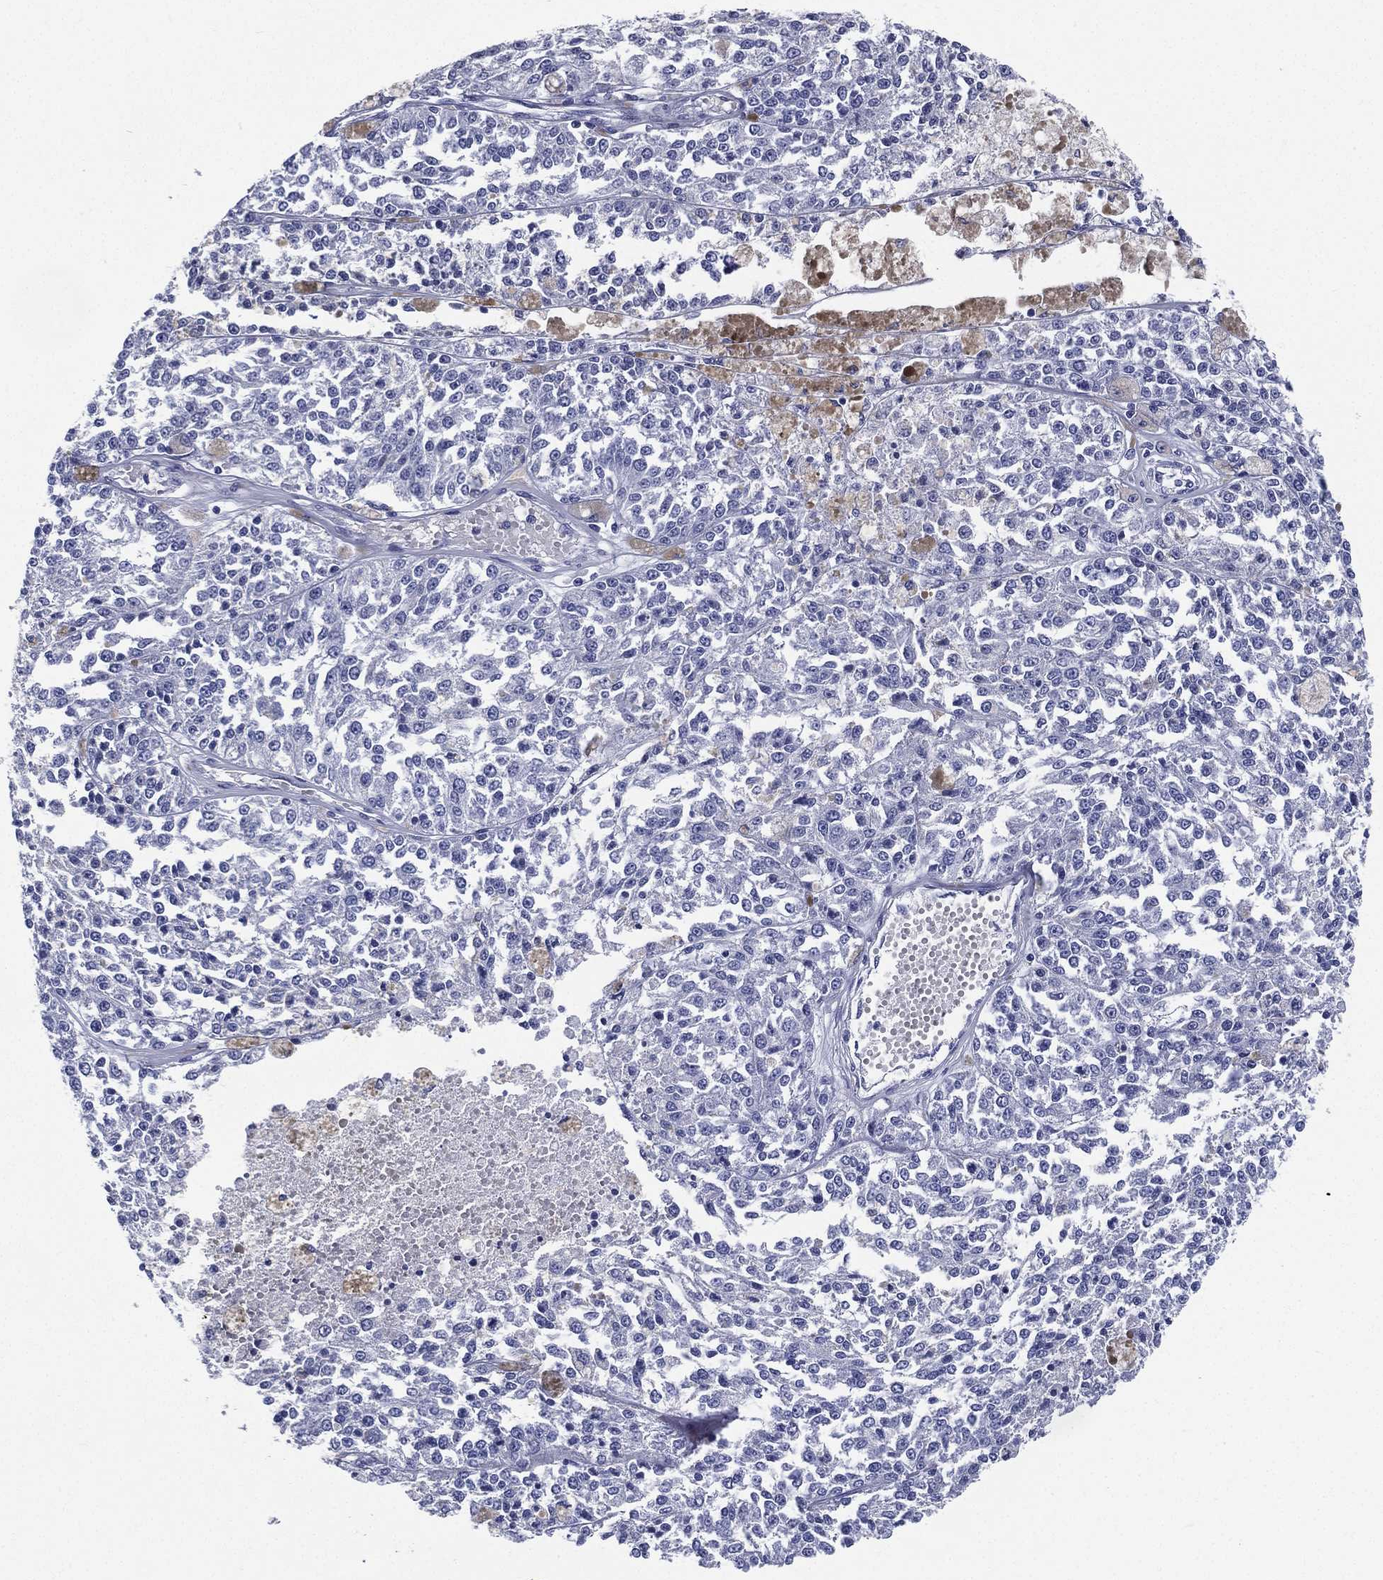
{"staining": {"intensity": "negative", "quantity": "none", "location": "none"}, "tissue": "melanoma", "cell_type": "Tumor cells", "image_type": "cancer", "snomed": [{"axis": "morphology", "description": "Malignant melanoma, Metastatic site"}, {"axis": "topography", "description": "Lymph node"}], "caption": "An immunohistochemistry (IHC) image of malignant melanoma (metastatic site) is shown. There is no staining in tumor cells of malignant melanoma (metastatic site). (Brightfield microscopy of DAB (3,3'-diaminobenzidine) IHC at high magnification).", "gene": "RSPH4A", "patient": {"sex": "female", "age": 64}}